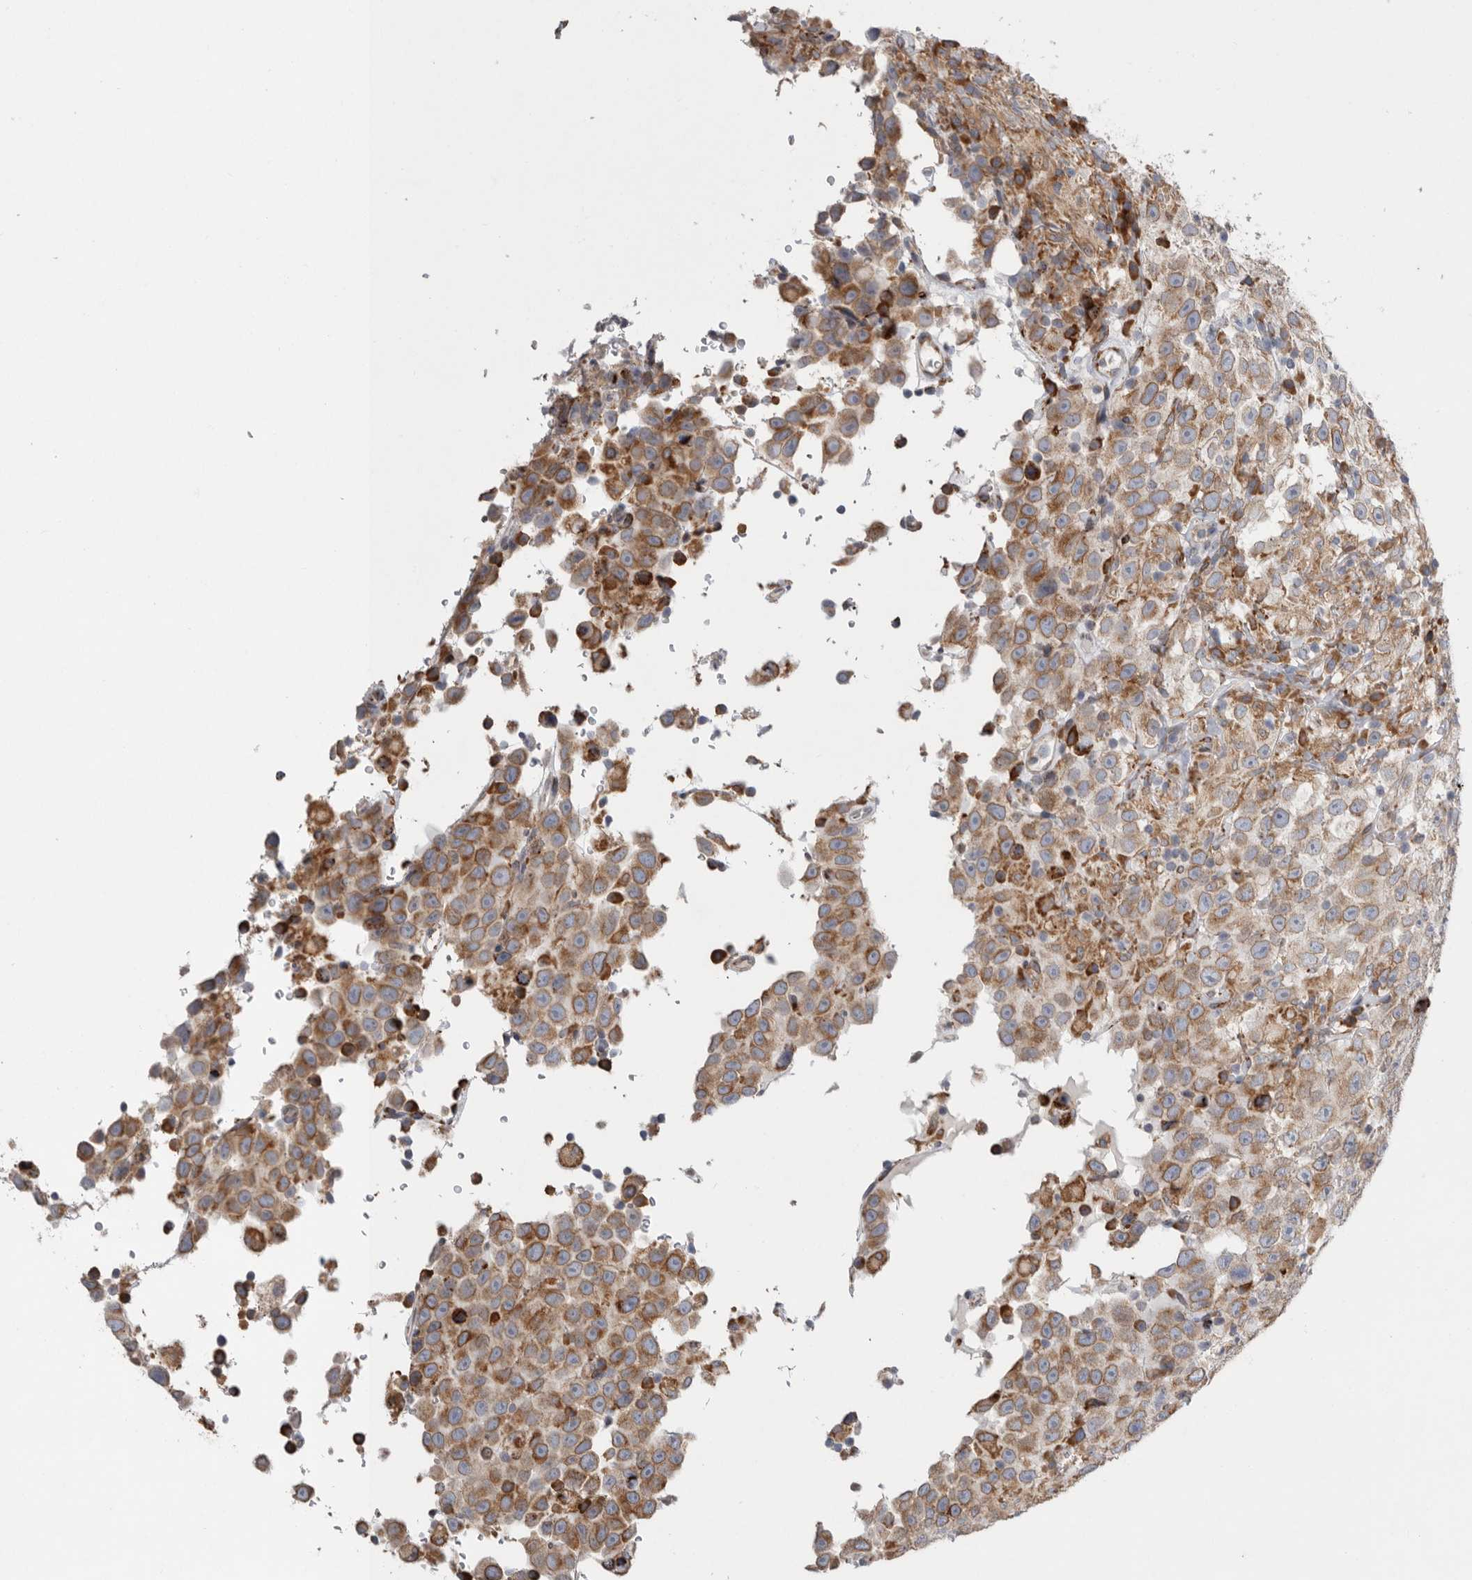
{"staining": {"intensity": "moderate", "quantity": ">75%", "location": "cytoplasmic/membranous"}, "tissue": "testis cancer", "cell_type": "Tumor cells", "image_type": "cancer", "snomed": [{"axis": "morphology", "description": "Seminoma, NOS"}, {"axis": "topography", "description": "Testis"}], "caption": "This micrograph exhibits immunohistochemistry staining of human testis cancer (seminoma), with medium moderate cytoplasmic/membranous positivity in approximately >75% of tumor cells.", "gene": "GANAB", "patient": {"sex": "male", "age": 41}}